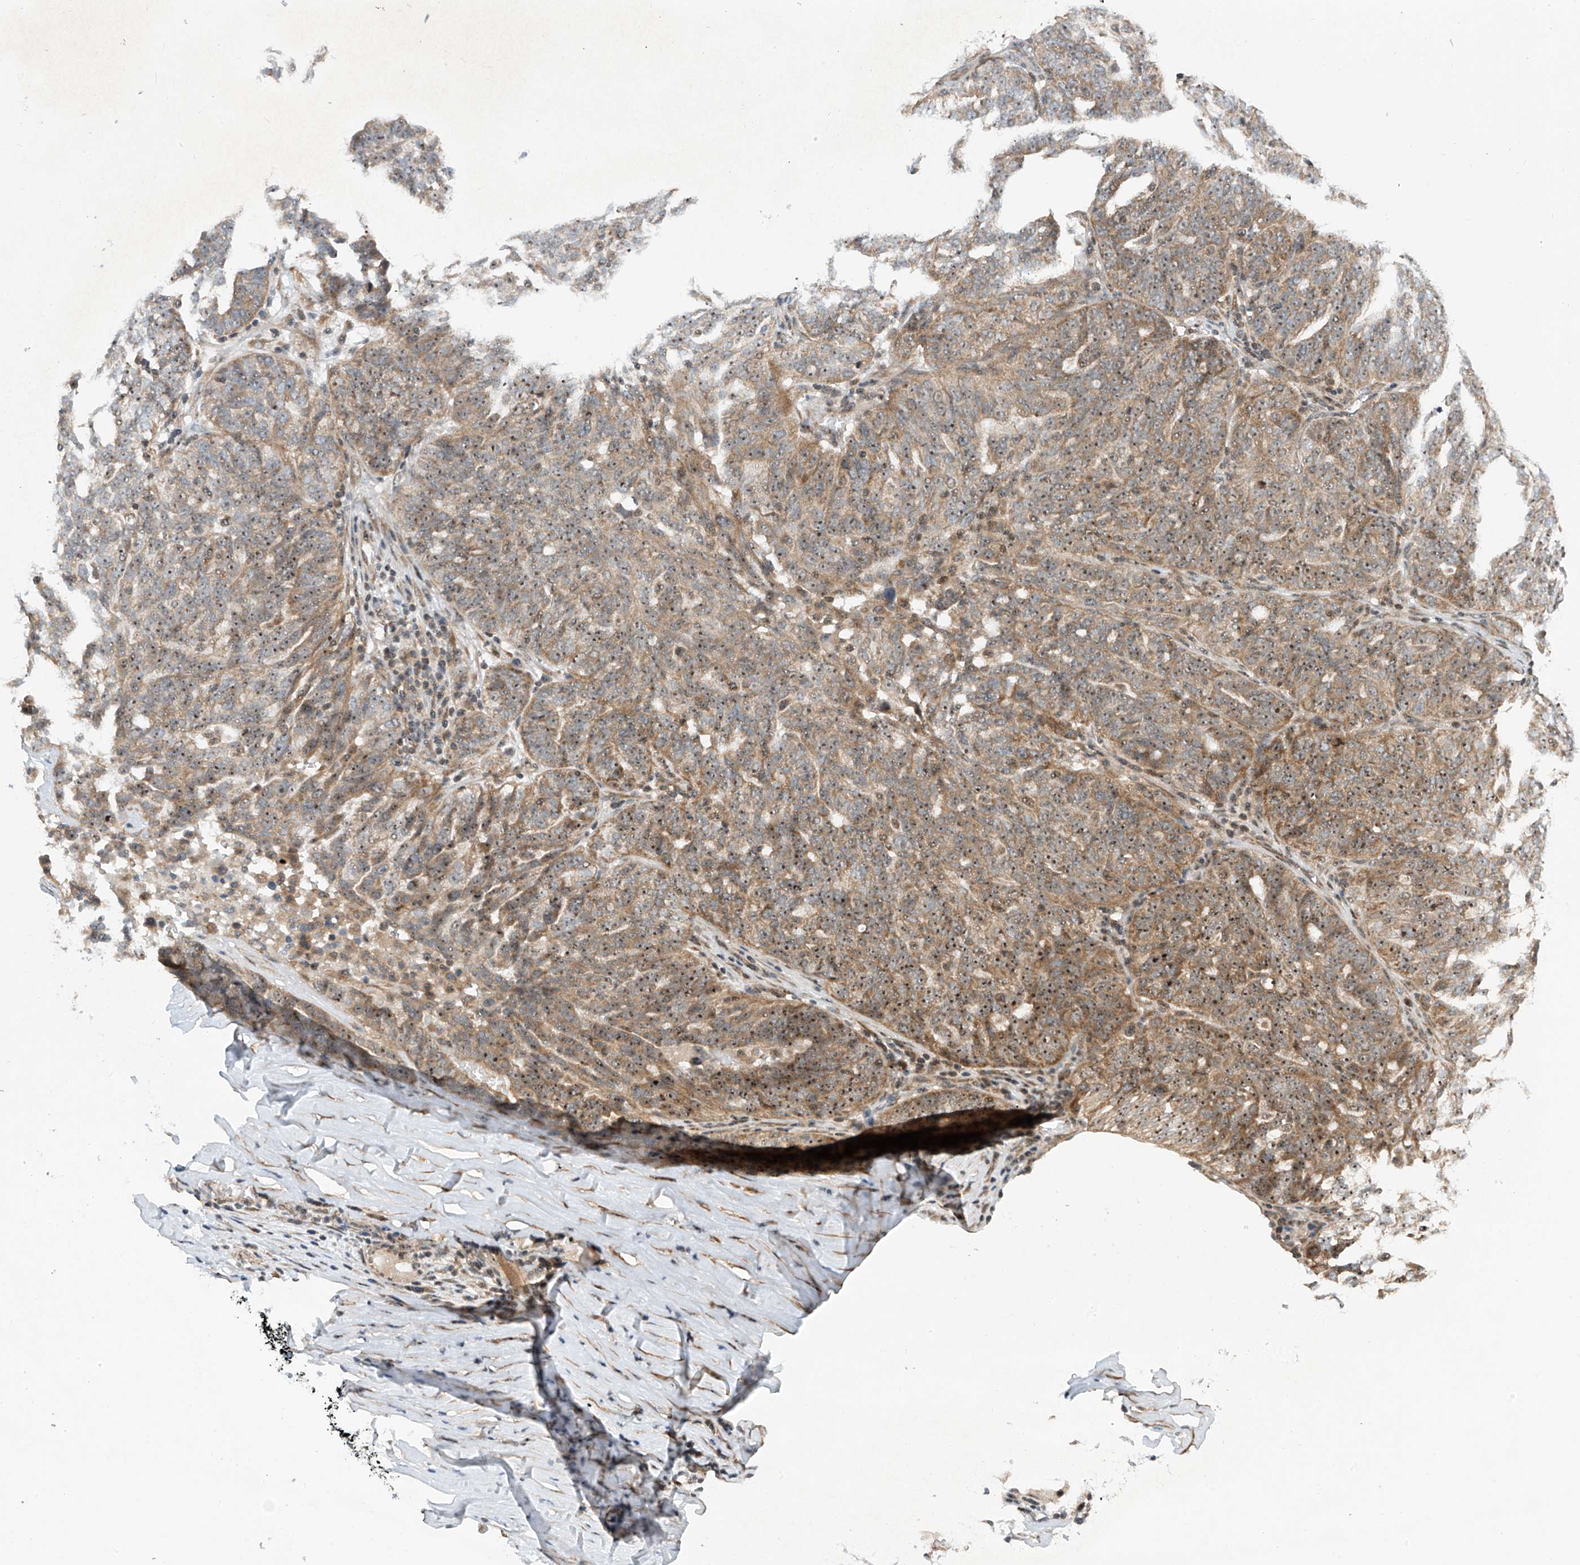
{"staining": {"intensity": "moderate", "quantity": ">75%", "location": "cytoplasmic/membranous,nuclear"}, "tissue": "ovarian cancer", "cell_type": "Tumor cells", "image_type": "cancer", "snomed": [{"axis": "morphology", "description": "Cystadenocarcinoma, serous, NOS"}, {"axis": "topography", "description": "Ovary"}], "caption": "This image shows ovarian cancer stained with immunohistochemistry to label a protein in brown. The cytoplasmic/membranous and nuclear of tumor cells show moderate positivity for the protein. Nuclei are counter-stained blue.", "gene": "C1orf131", "patient": {"sex": "female", "age": 59}}